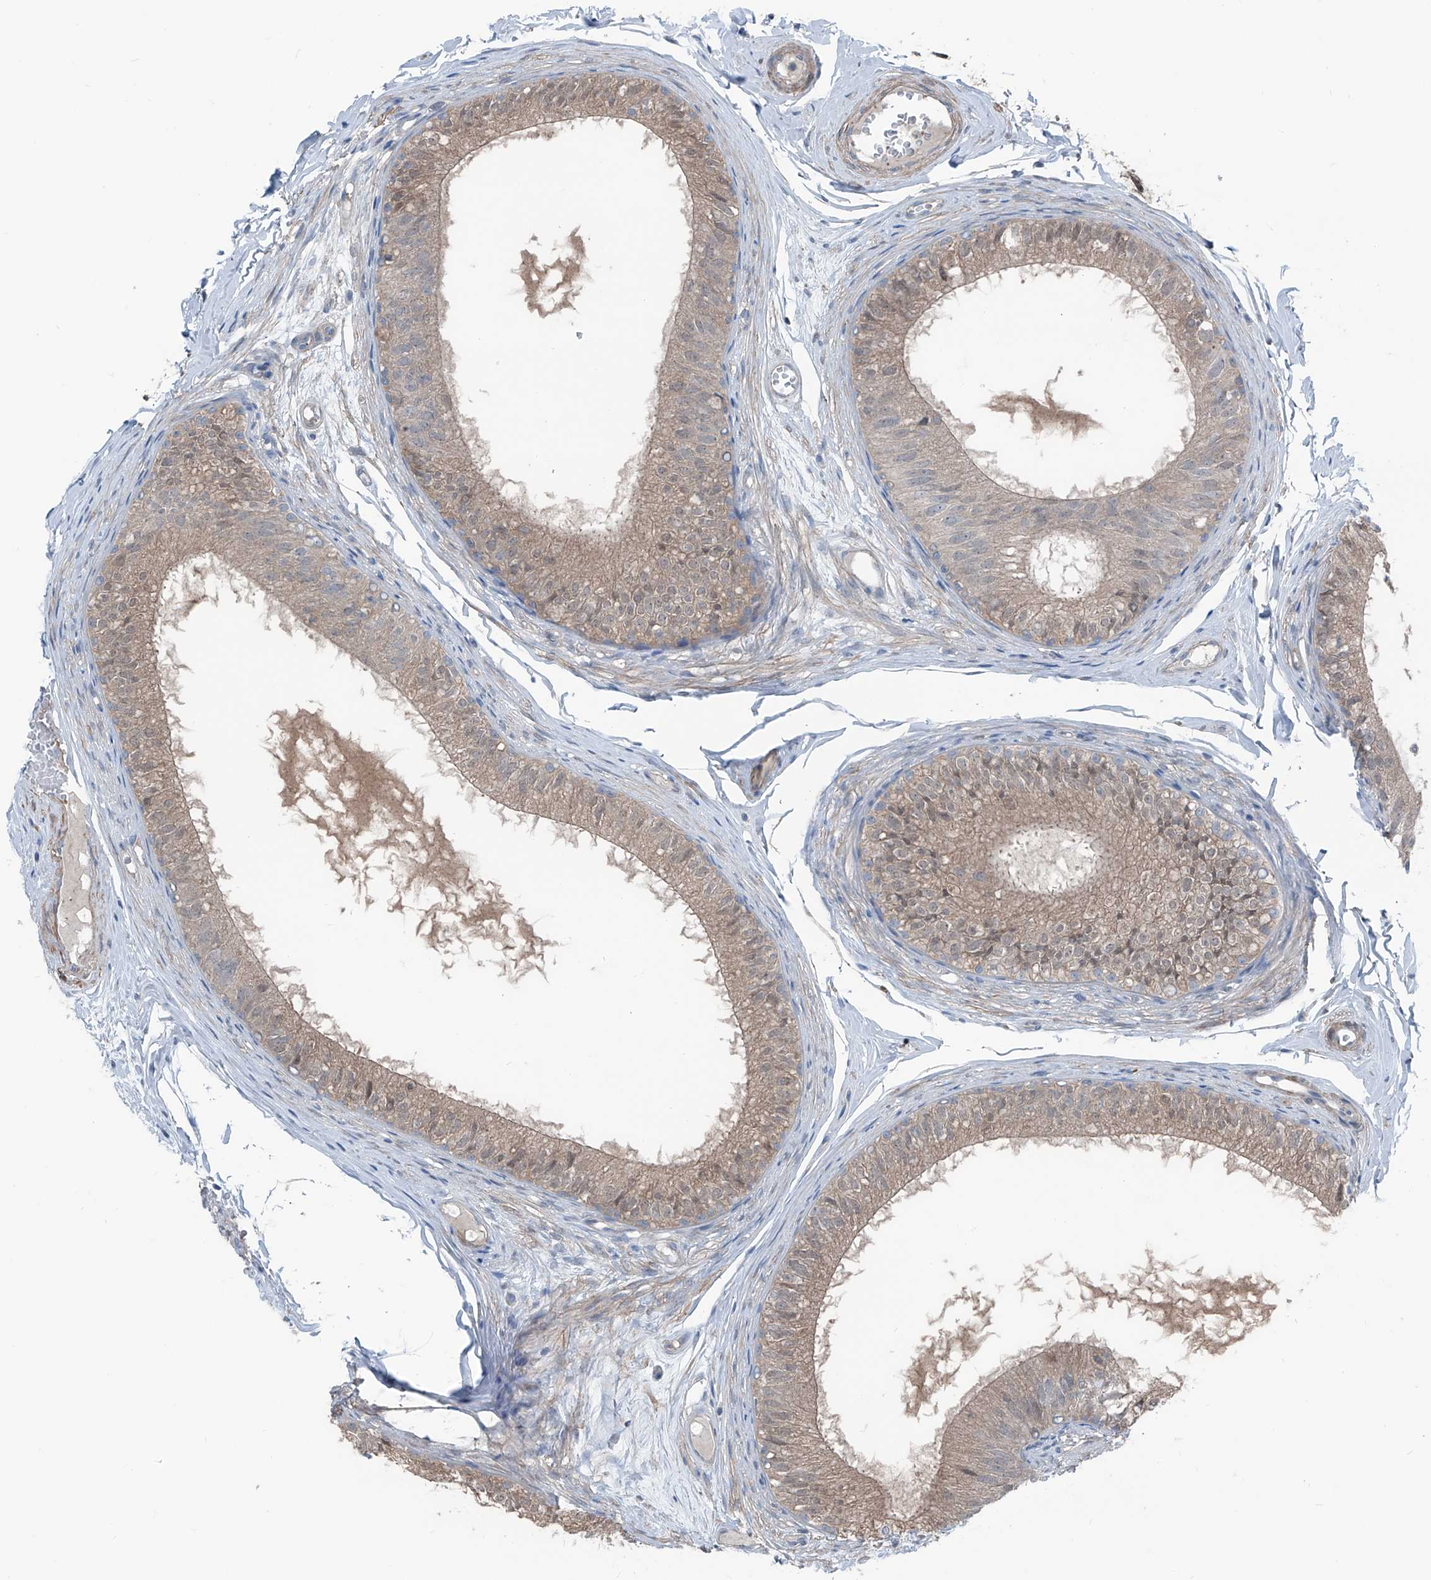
{"staining": {"intensity": "moderate", "quantity": ">75%", "location": "cytoplasmic/membranous"}, "tissue": "epididymis", "cell_type": "Glandular cells", "image_type": "normal", "snomed": [{"axis": "morphology", "description": "Normal tissue, NOS"}, {"axis": "morphology", "description": "Seminoma in situ"}, {"axis": "topography", "description": "Testis"}, {"axis": "topography", "description": "Epididymis"}], "caption": "Immunohistochemistry (IHC) photomicrograph of unremarkable epididymis: human epididymis stained using immunohistochemistry reveals medium levels of moderate protein expression localized specifically in the cytoplasmic/membranous of glandular cells, appearing as a cytoplasmic/membranous brown color.", "gene": "HSPB11", "patient": {"sex": "male", "age": 28}}